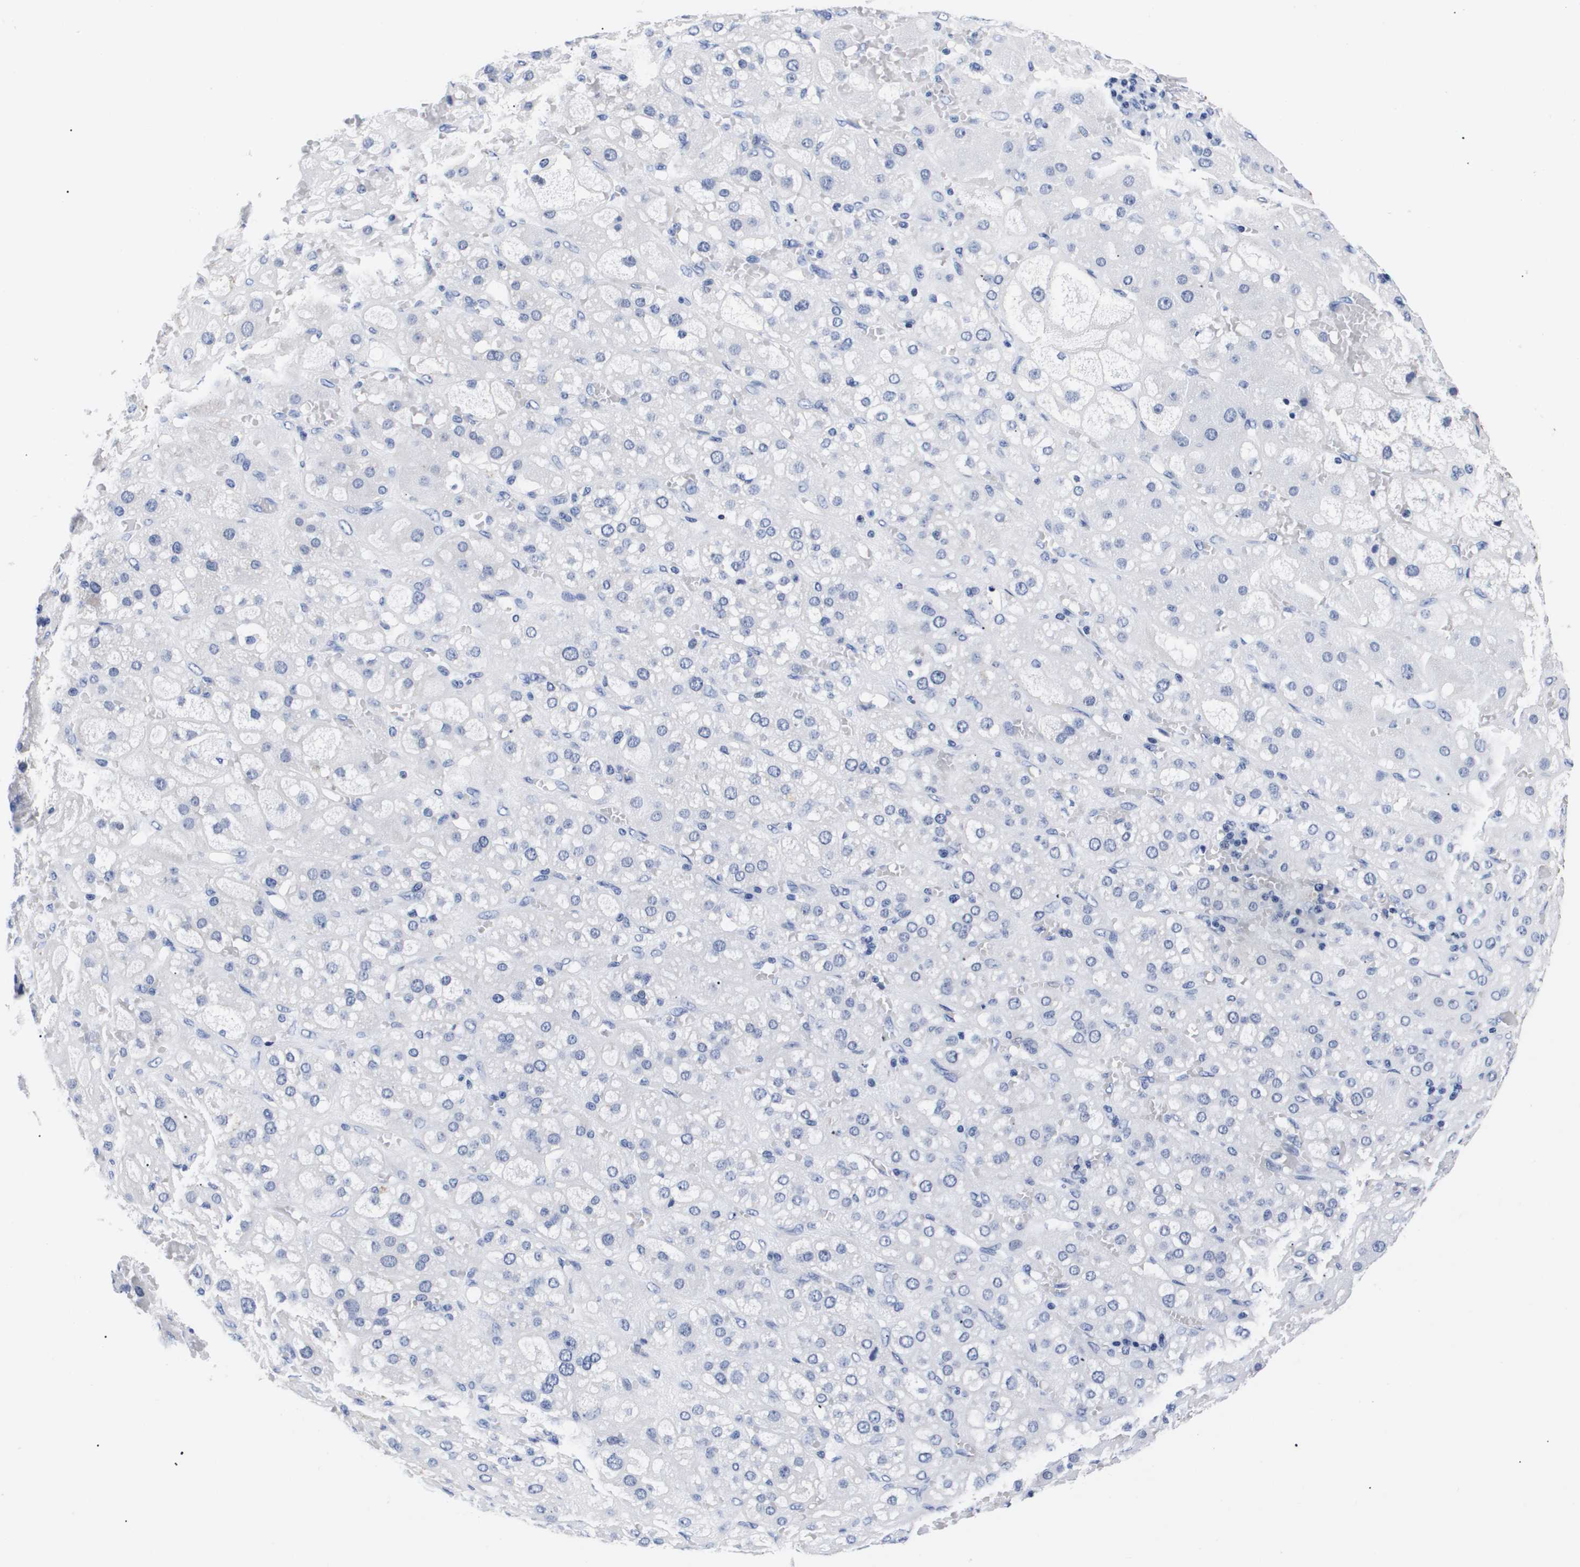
{"staining": {"intensity": "weak", "quantity": "<25%", "location": "cytoplasmic/membranous"}, "tissue": "adrenal gland", "cell_type": "Glandular cells", "image_type": "normal", "snomed": [{"axis": "morphology", "description": "Normal tissue, NOS"}, {"axis": "topography", "description": "Adrenal gland"}], "caption": "IHC micrograph of benign adrenal gland: adrenal gland stained with DAB (3,3'-diaminobenzidine) reveals no significant protein positivity in glandular cells.", "gene": "SHD", "patient": {"sex": "female", "age": 47}}